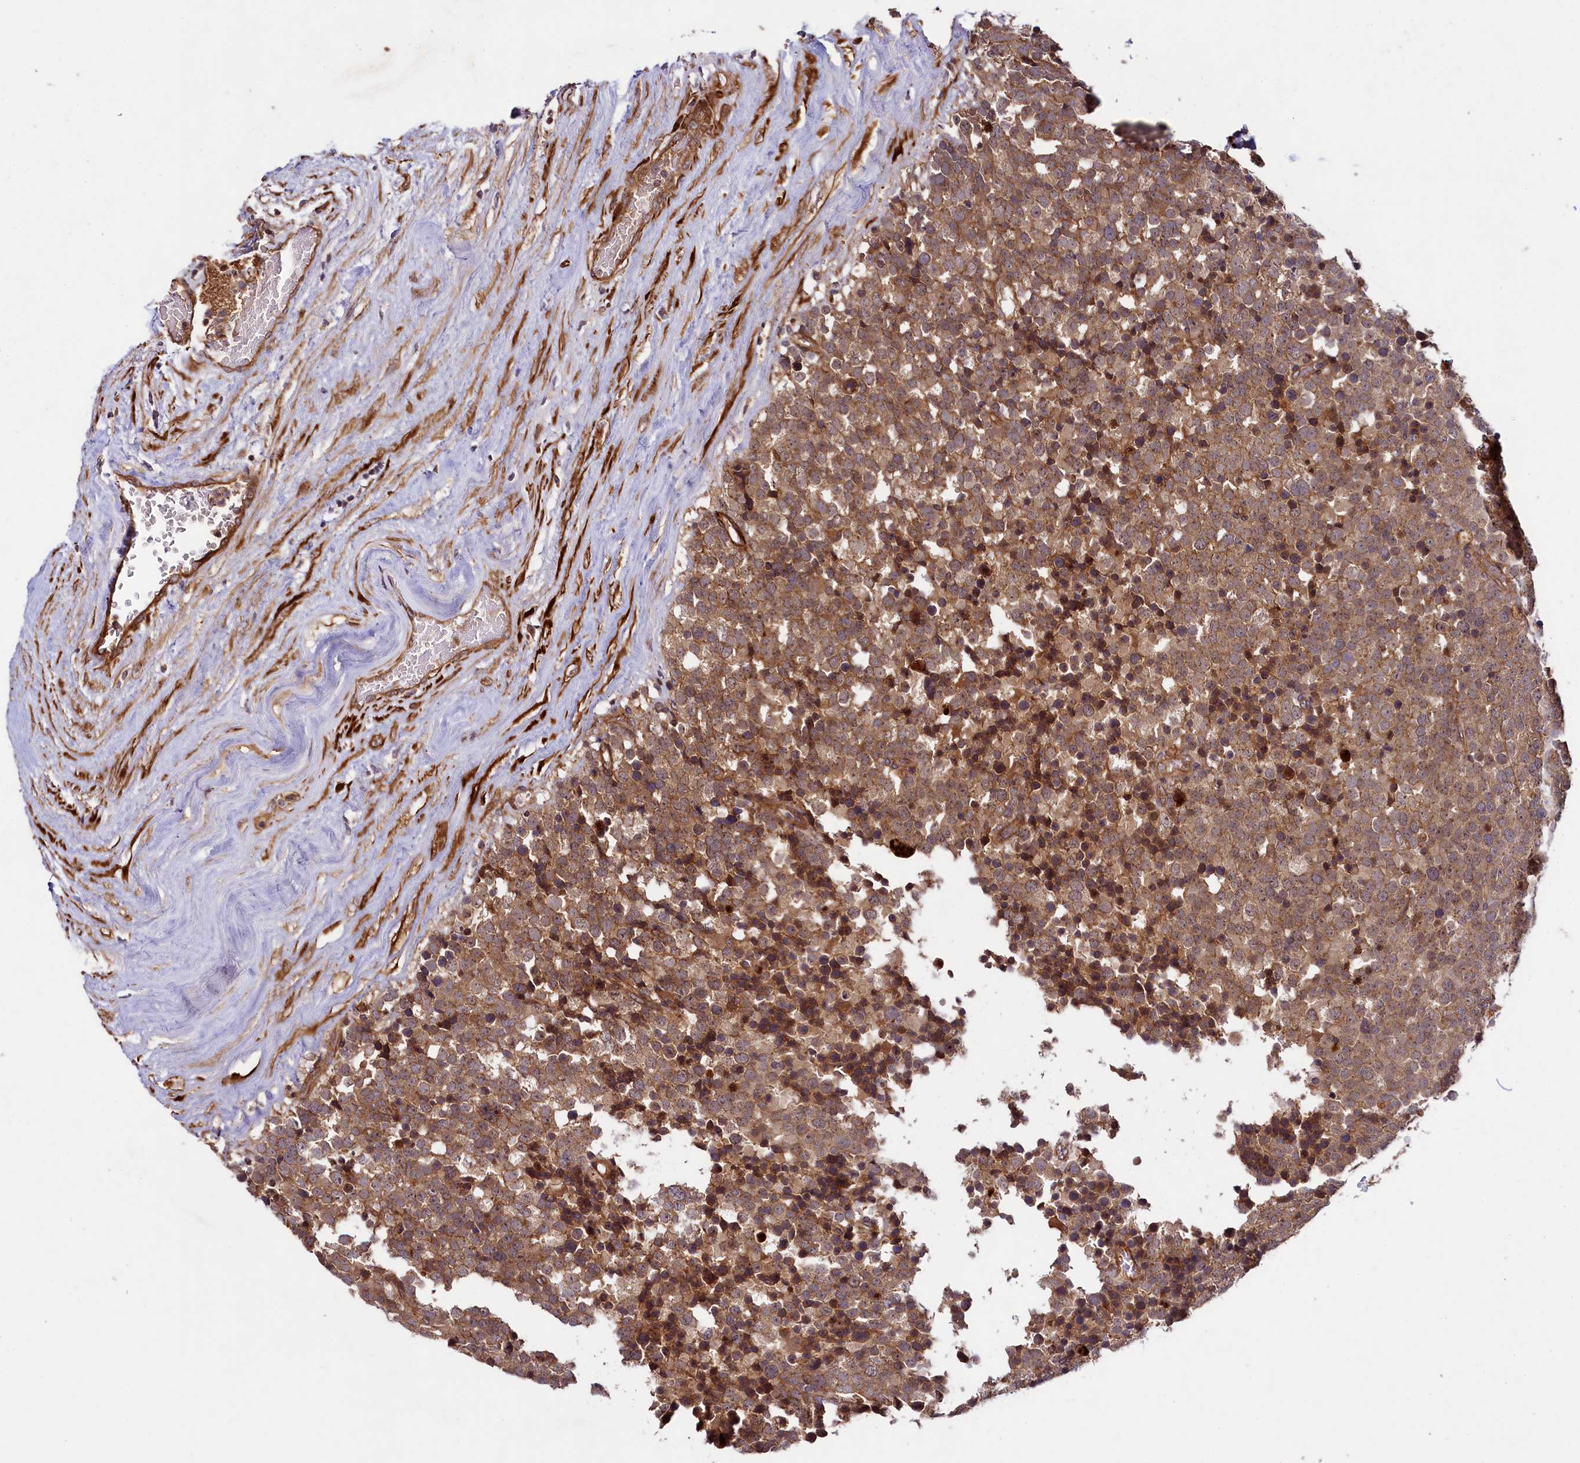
{"staining": {"intensity": "moderate", "quantity": ">75%", "location": "cytoplasmic/membranous"}, "tissue": "testis cancer", "cell_type": "Tumor cells", "image_type": "cancer", "snomed": [{"axis": "morphology", "description": "Seminoma, NOS"}, {"axis": "topography", "description": "Testis"}], "caption": "IHC image of neoplastic tissue: human testis seminoma stained using immunohistochemistry (IHC) demonstrates medium levels of moderate protein expression localized specifically in the cytoplasmic/membranous of tumor cells, appearing as a cytoplasmic/membranous brown color.", "gene": "CCDC102A", "patient": {"sex": "male", "age": 71}}